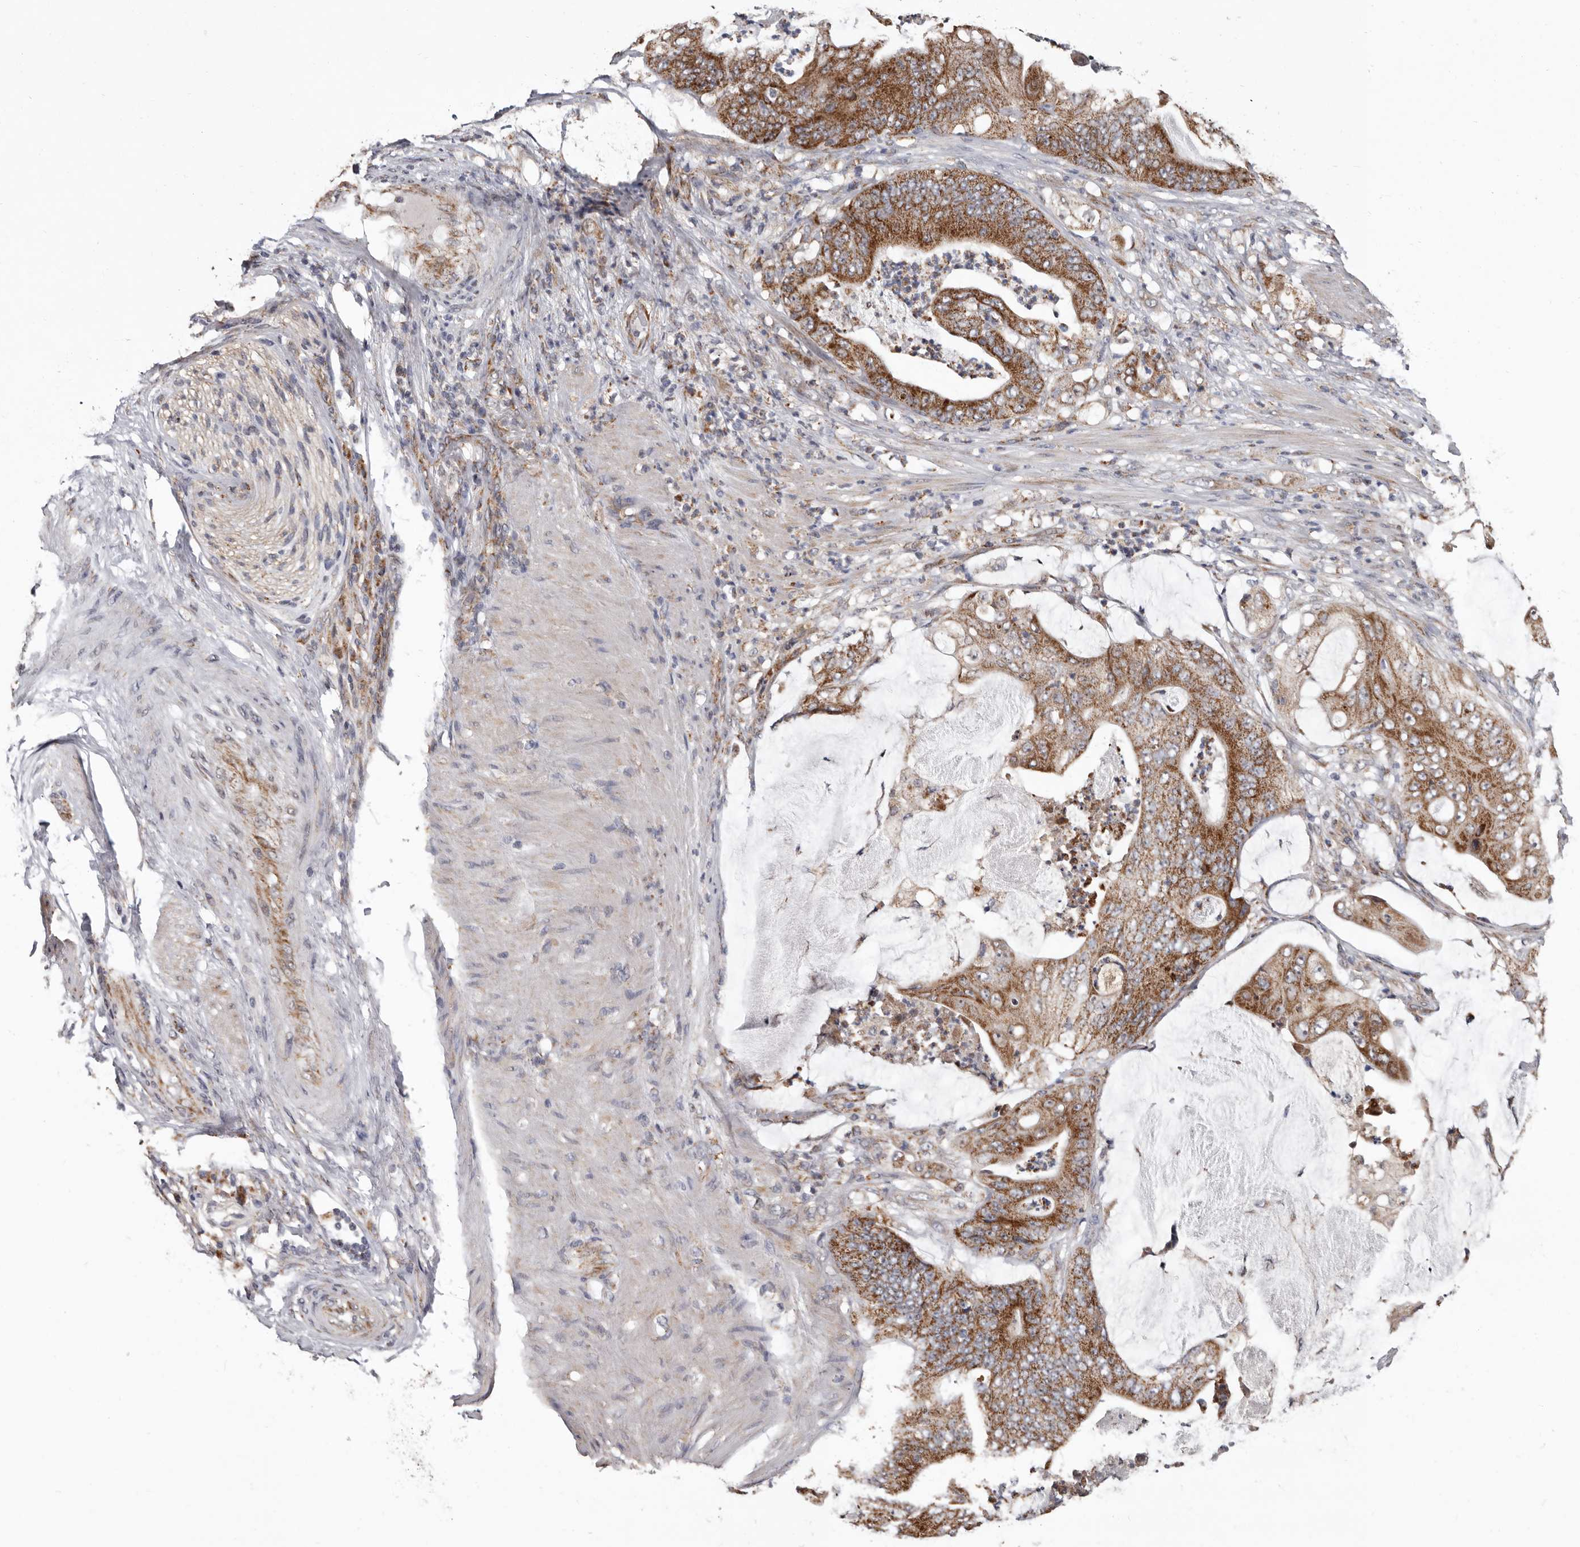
{"staining": {"intensity": "moderate", "quantity": ">75%", "location": "cytoplasmic/membranous"}, "tissue": "stomach cancer", "cell_type": "Tumor cells", "image_type": "cancer", "snomed": [{"axis": "morphology", "description": "Adenocarcinoma, NOS"}, {"axis": "topography", "description": "Stomach"}], "caption": "Immunohistochemical staining of stomach cancer (adenocarcinoma) demonstrates medium levels of moderate cytoplasmic/membranous positivity in approximately >75% of tumor cells. Using DAB (brown) and hematoxylin (blue) stains, captured at high magnification using brightfield microscopy.", "gene": "MRPL18", "patient": {"sex": "female", "age": 73}}